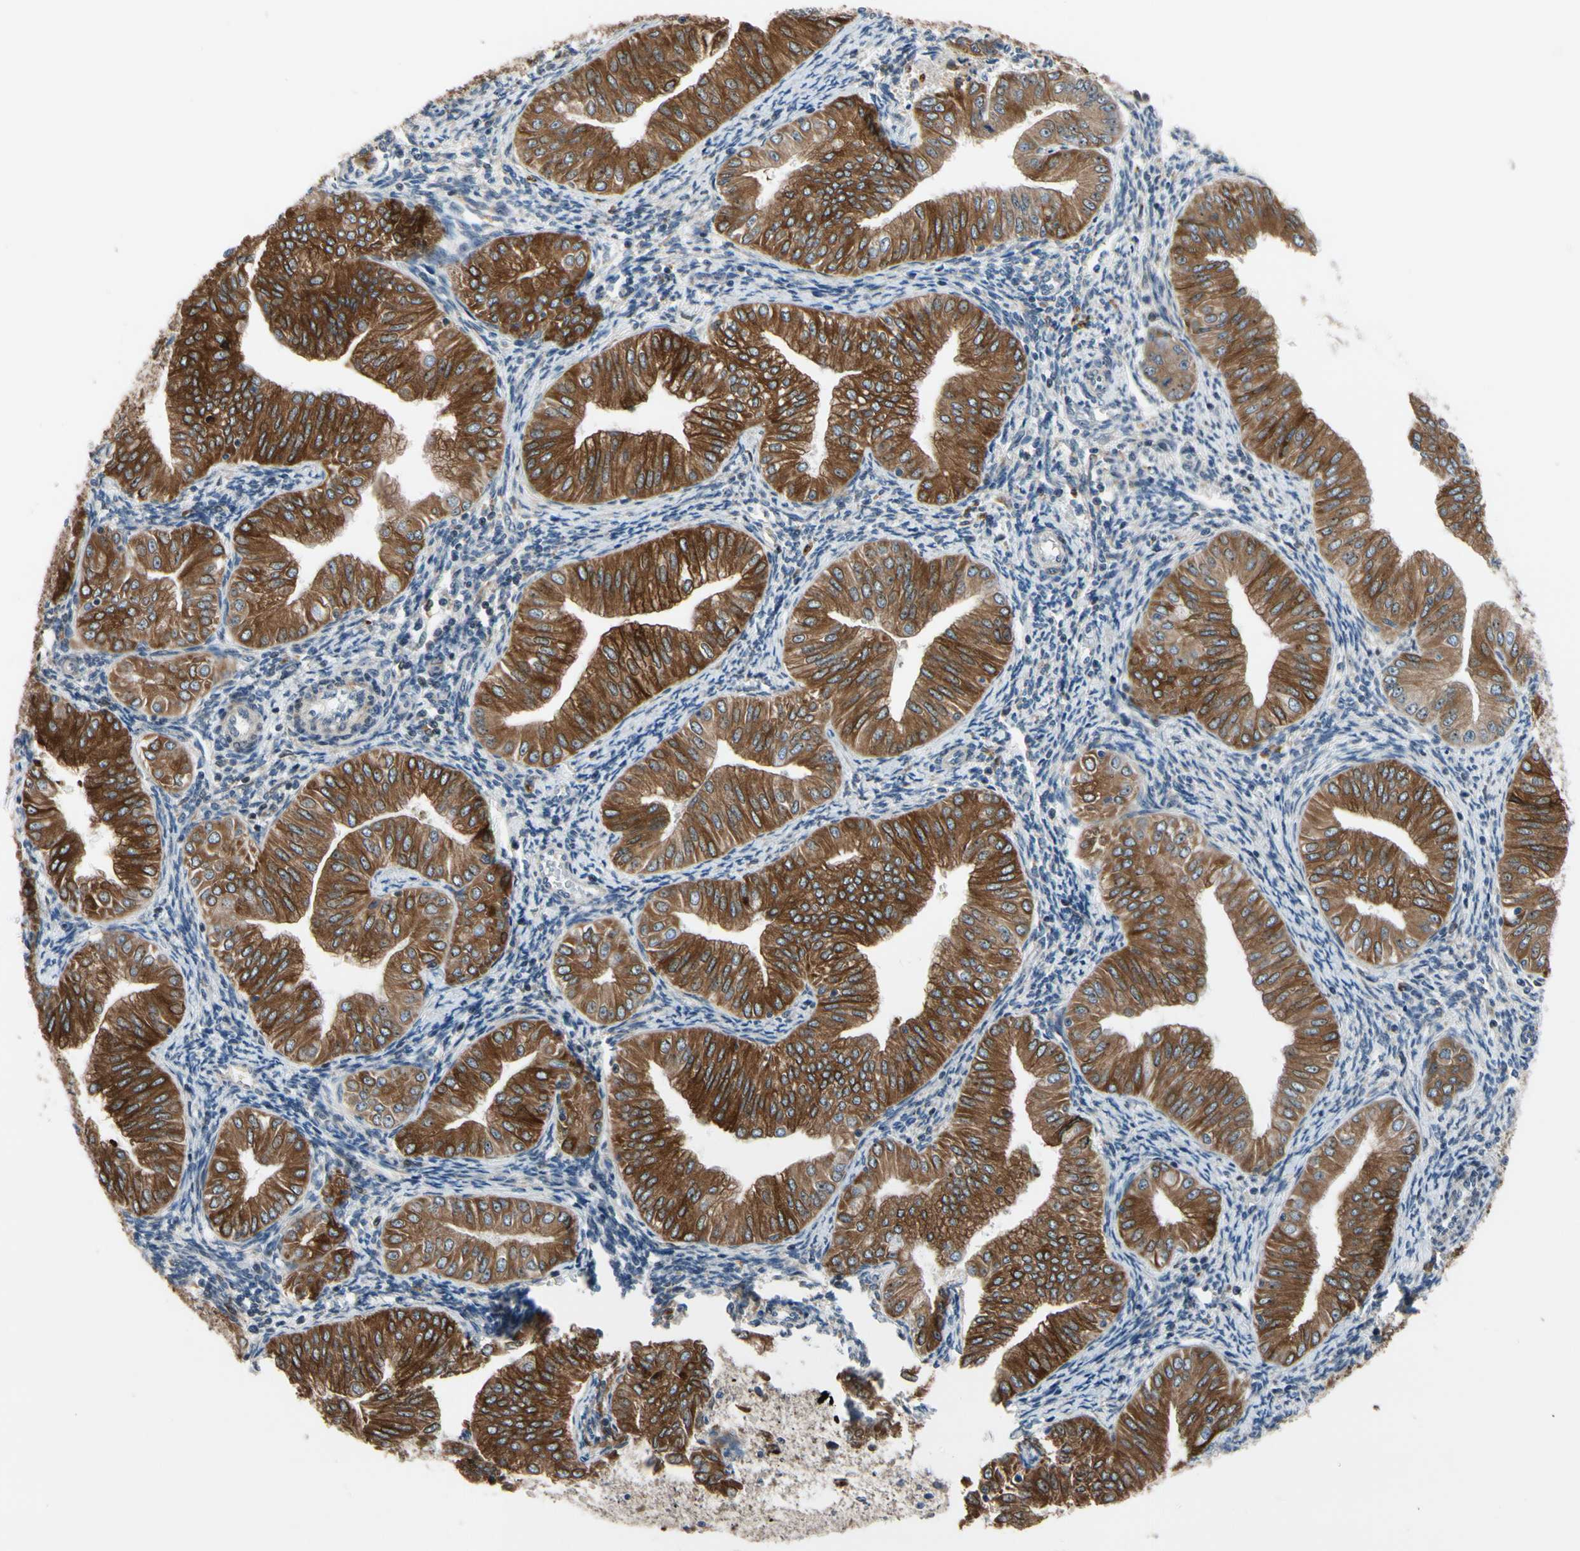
{"staining": {"intensity": "strong", "quantity": ">75%", "location": "cytoplasmic/membranous"}, "tissue": "endometrial cancer", "cell_type": "Tumor cells", "image_type": "cancer", "snomed": [{"axis": "morphology", "description": "Normal tissue, NOS"}, {"axis": "morphology", "description": "Adenocarcinoma, NOS"}, {"axis": "topography", "description": "Endometrium"}], "caption": "Immunohistochemistry micrograph of neoplastic tissue: human endometrial adenocarcinoma stained using IHC reveals high levels of strong protein expression localized specifically in the cytoplasmic/membranous of tumor cells, appearing as a cytoplasmic/membranous brown color.", "gene": "TMED7", "patient": {"sex": "female", "age": 53}}